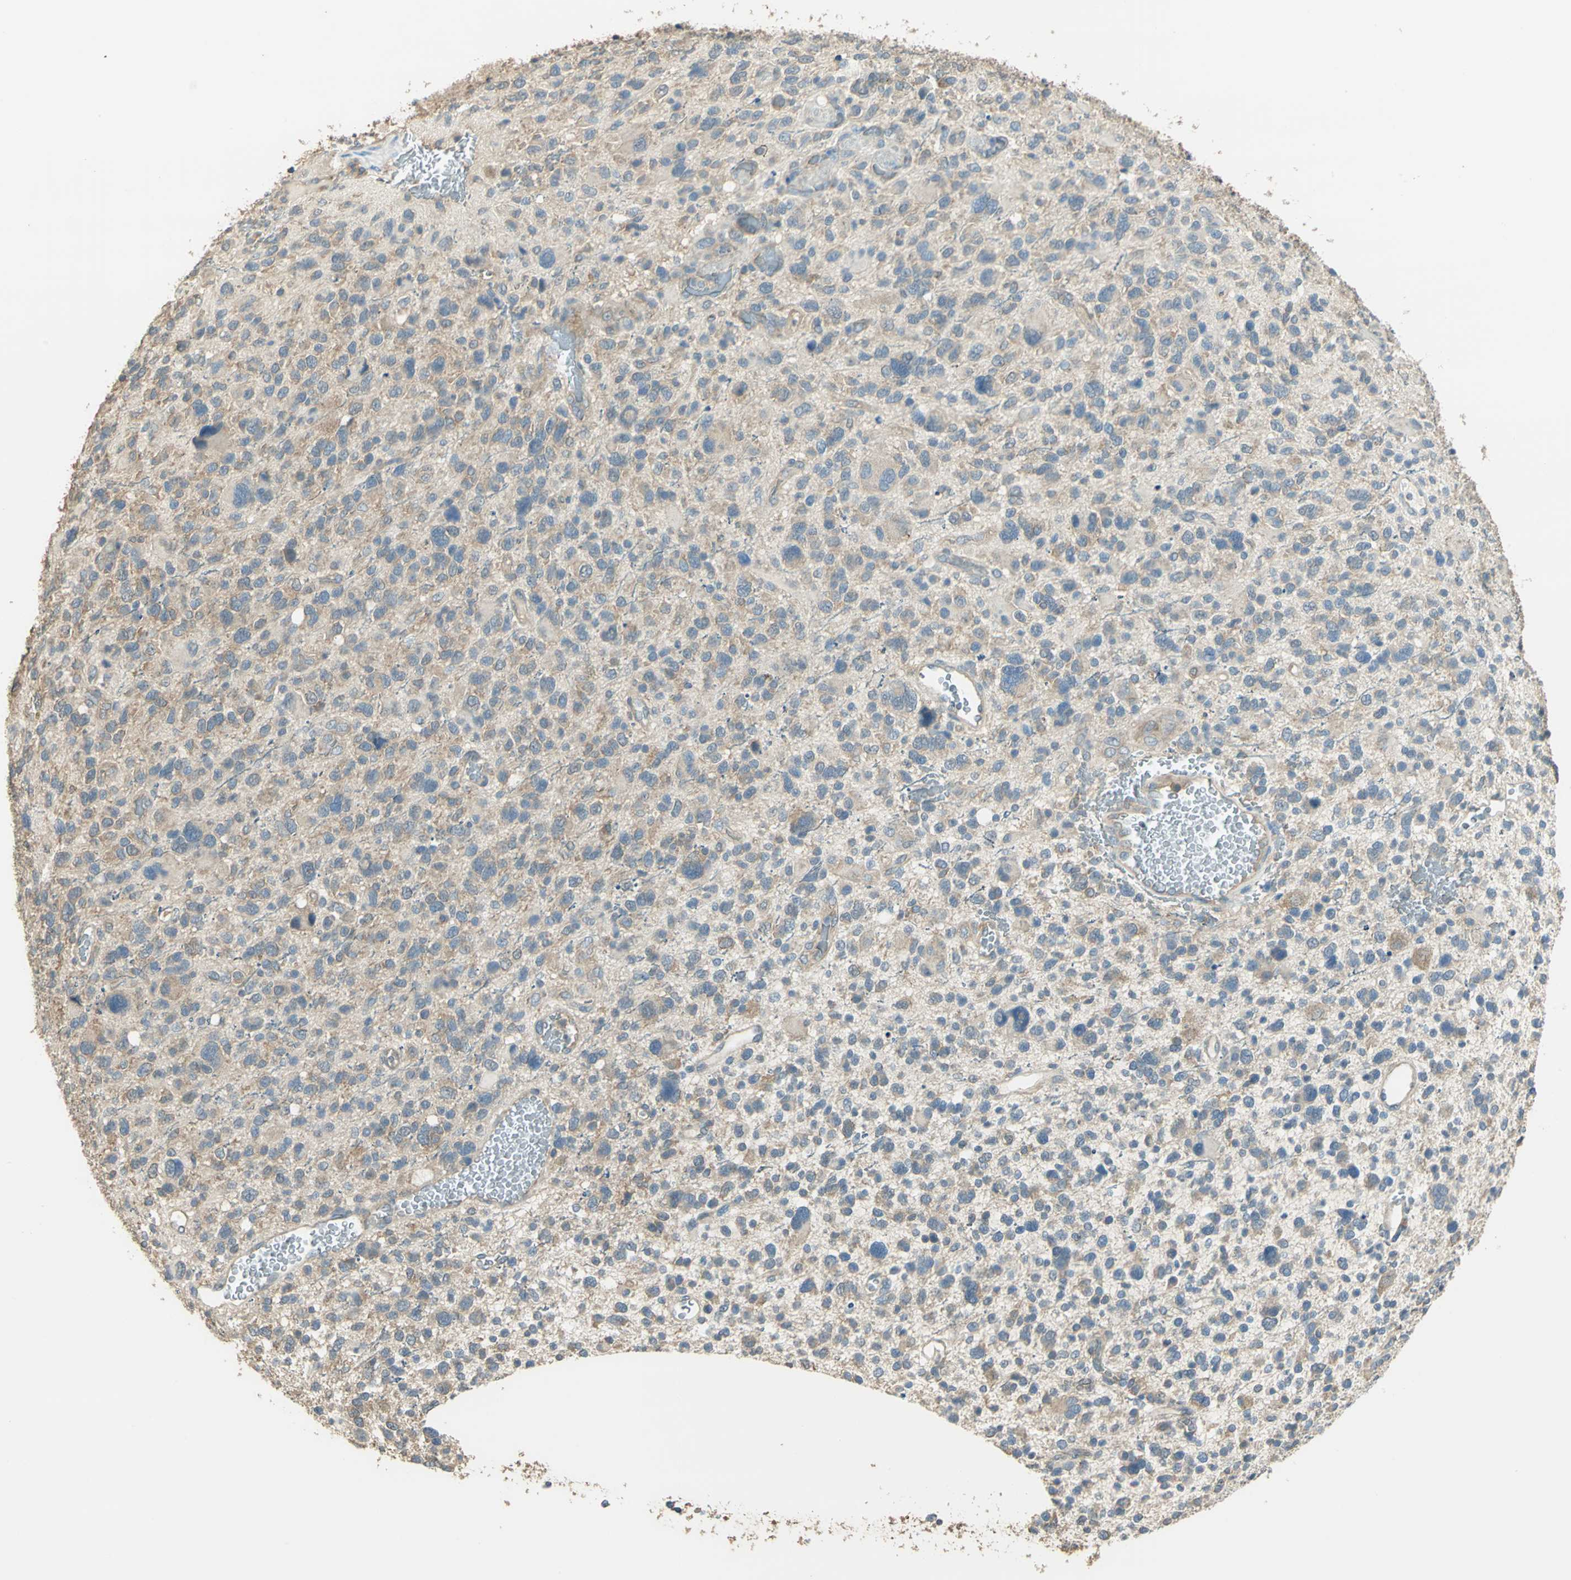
{"staining": {"intensity": "moderate", "quantity": ">75%", "location": "cytoplasmic/membranous"}, "tissue": "glioma", "cell_type": "Tumor cells", "image_type": "cancer", "snomed": [{"axis": "morphology", "description": "Glioma, malignant, High grade"}, {"axis": "topography", "description": "Brain"}], "caption": "Moderate cytoplasmic/membranous staining for a protein is identified in approximately >75% of tumor cells of glioma using immunohistochemistry.", "gene": "SHC2", "patient": {"sex": "male", "age": 48}}